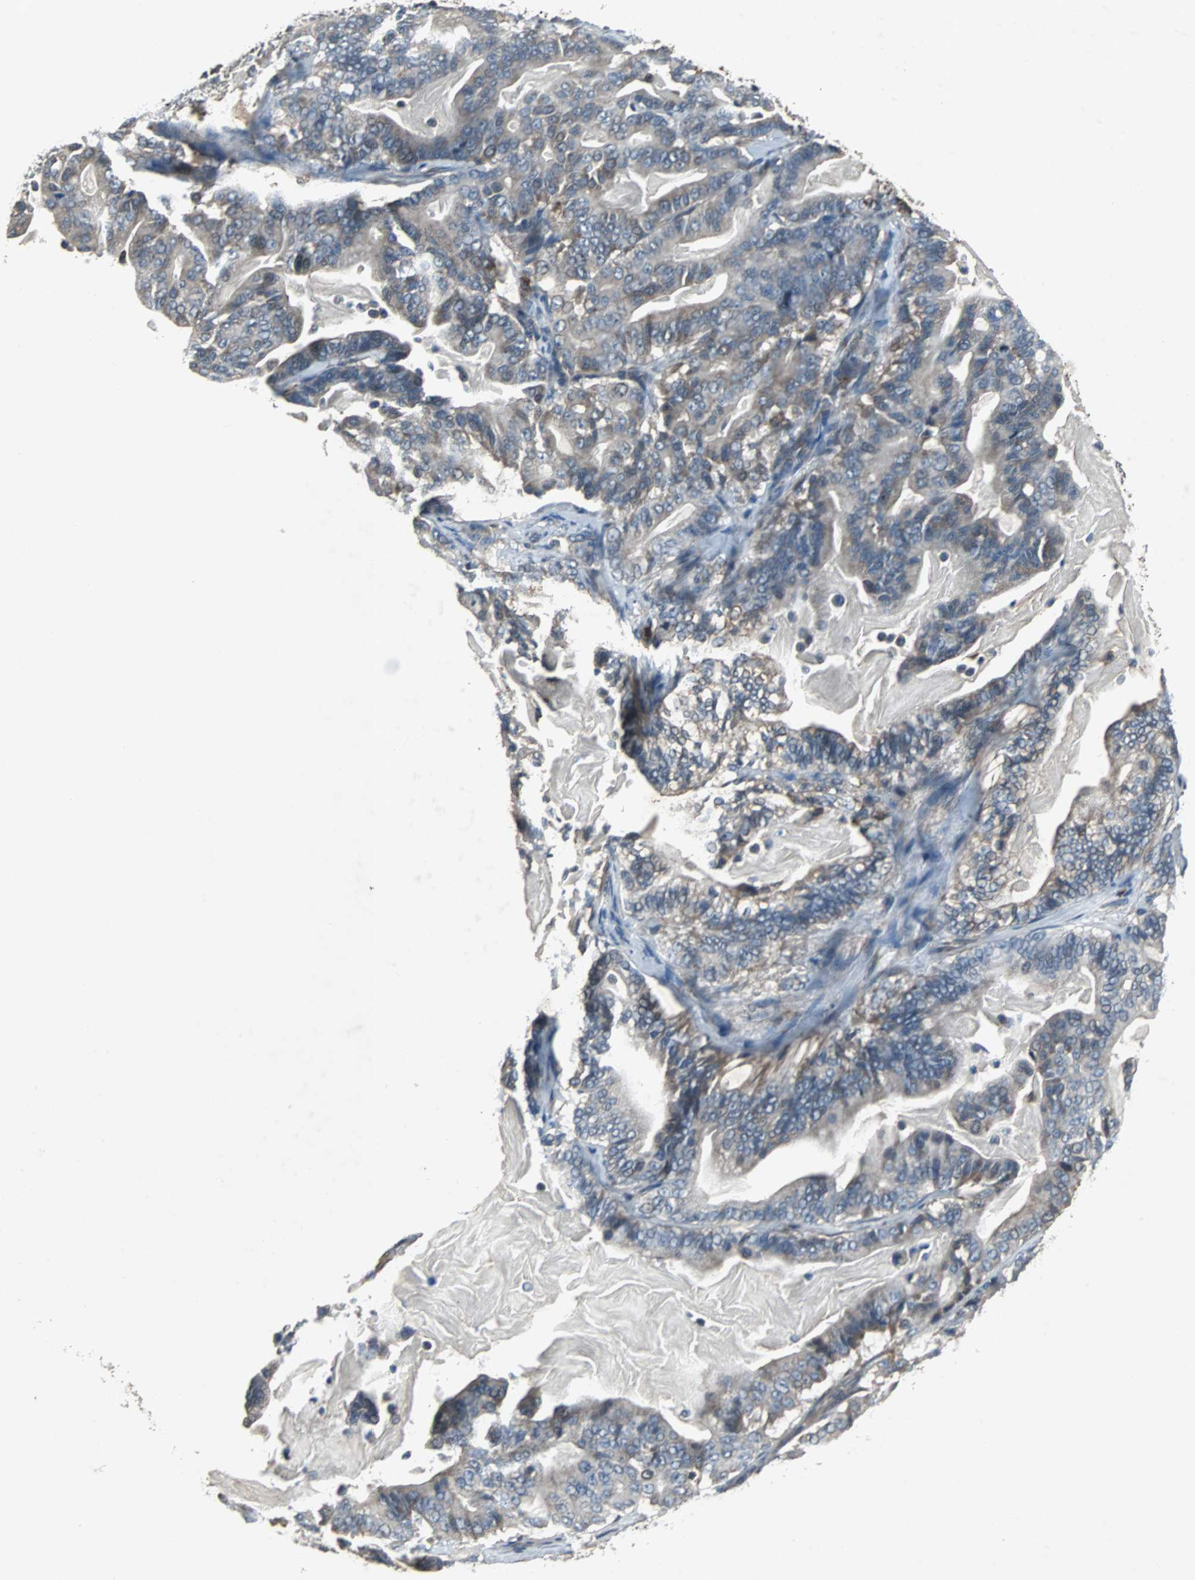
{"staining": {"intensity": "weak", "quantity": "25%-75%", "location": "cytoplasmic/membranous"}, "tissue": "pancreatic cancer", "cell_type": "Tumor cells", "image_type": "cancer", "snomed": [{"axis": "morphology", "description": "Adenocarcinoma, NOS"}, {"axis": "topography", "description": "Pancreas"}], "caption": "Adenocarcinoma (pancreatic) stained with a brown dye shows weak cytoplasmic/membranous positive staining in approximately 25%-75% of tumor cells.", "gene": "SOS1", "patient": {"sex": "male", "age": 63}}